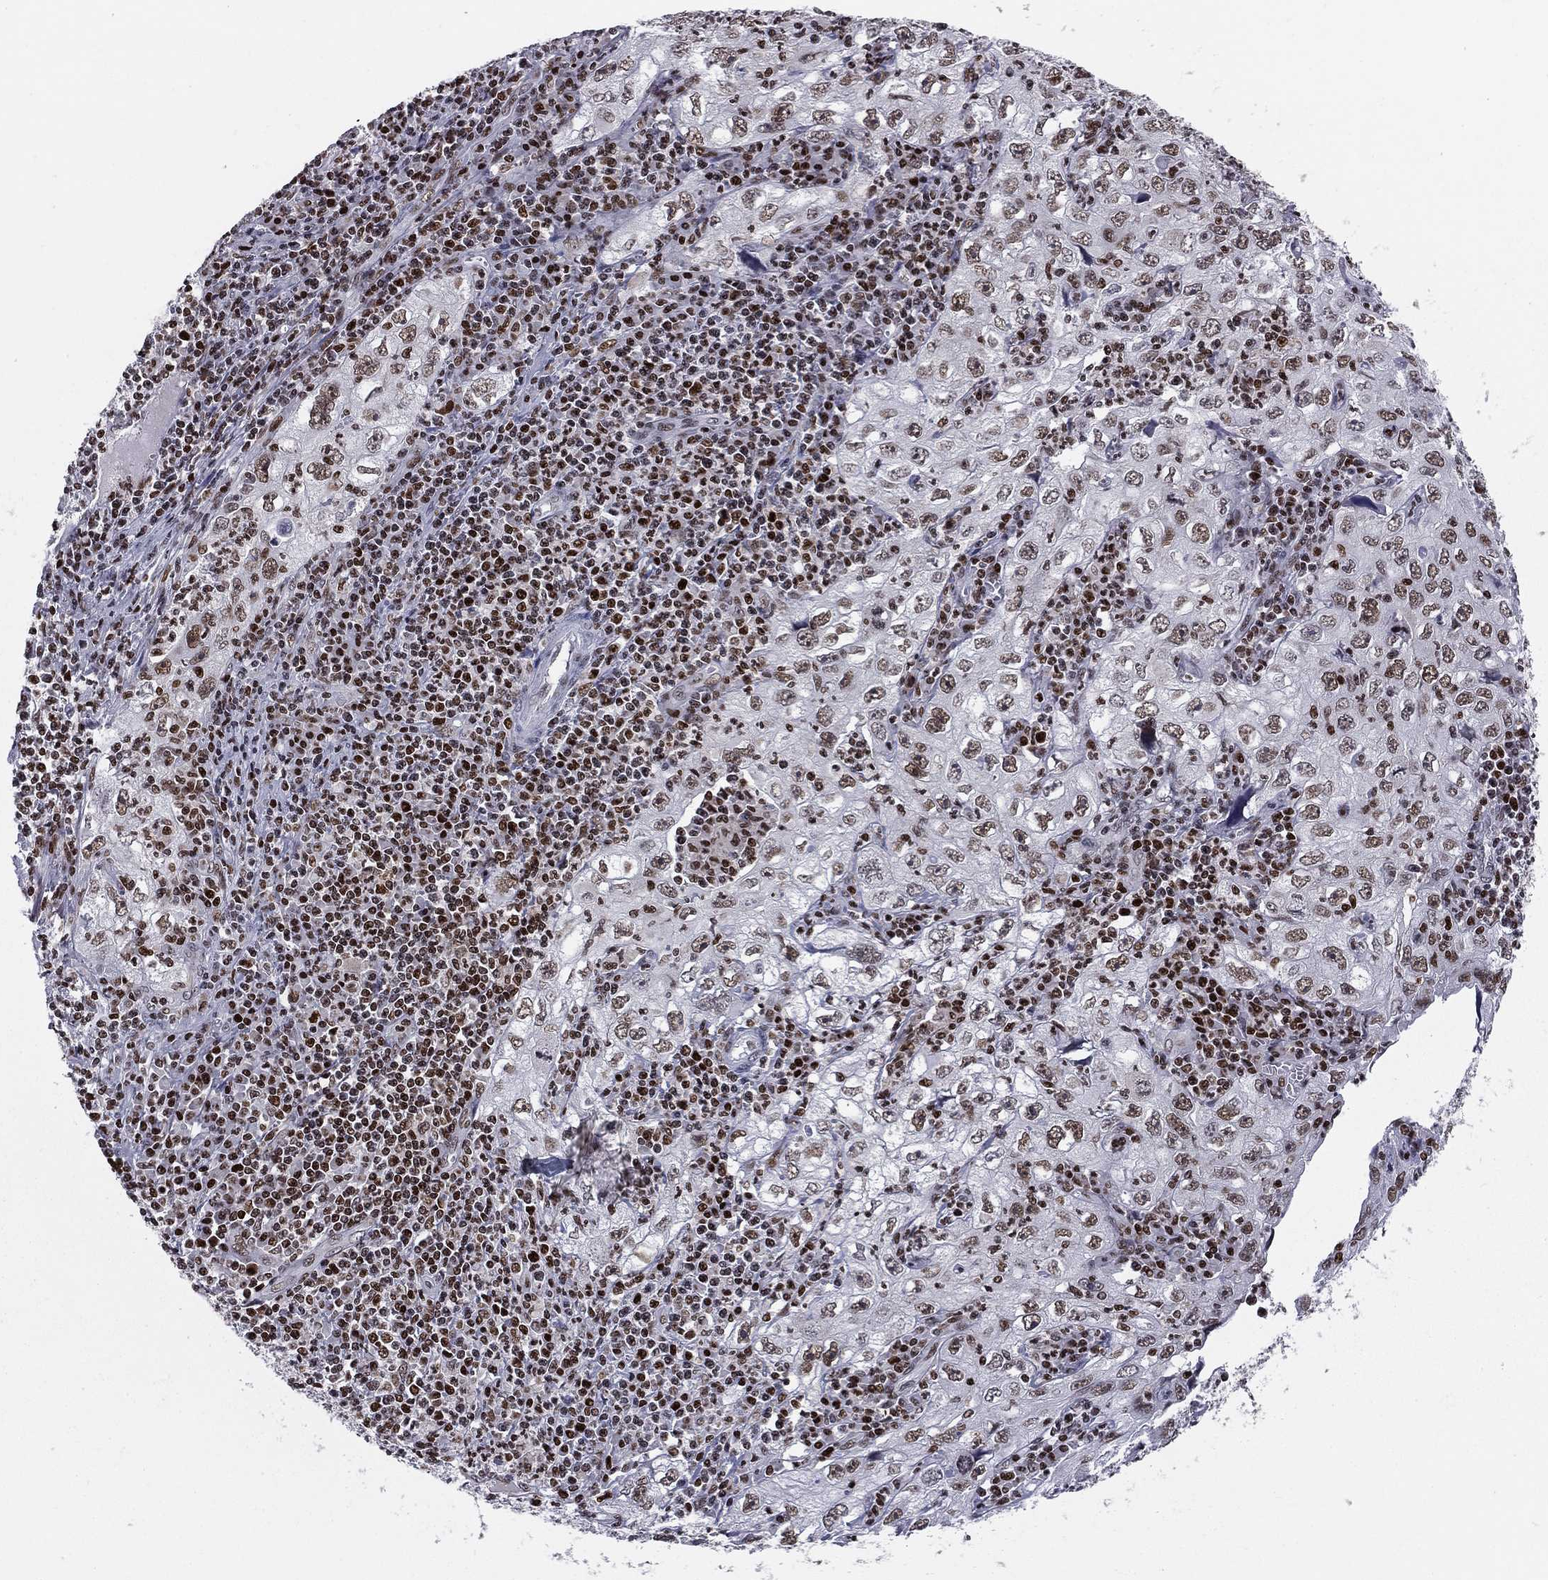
{"staining": {"intensity": "moderate", "quantity": ">75%", "location": "nuclear"}, "tissue": "cervical cancer", "cell_type": "Tumor cells", "image_type": "cancer", "snomed": [{"axis": "morphology", "description": "Squamous cell carcinoma, NOS"}, {"axis": "topography", "description": "Cervix"}], "caption": "There is medium levels of moderate nuclear expression in tumor cells of cervical cancer, as demonstrated by immunohistochemical staining (brown color).", "gene": "RNASEH2C", "patient": {"sex": "female", "age": 24}}